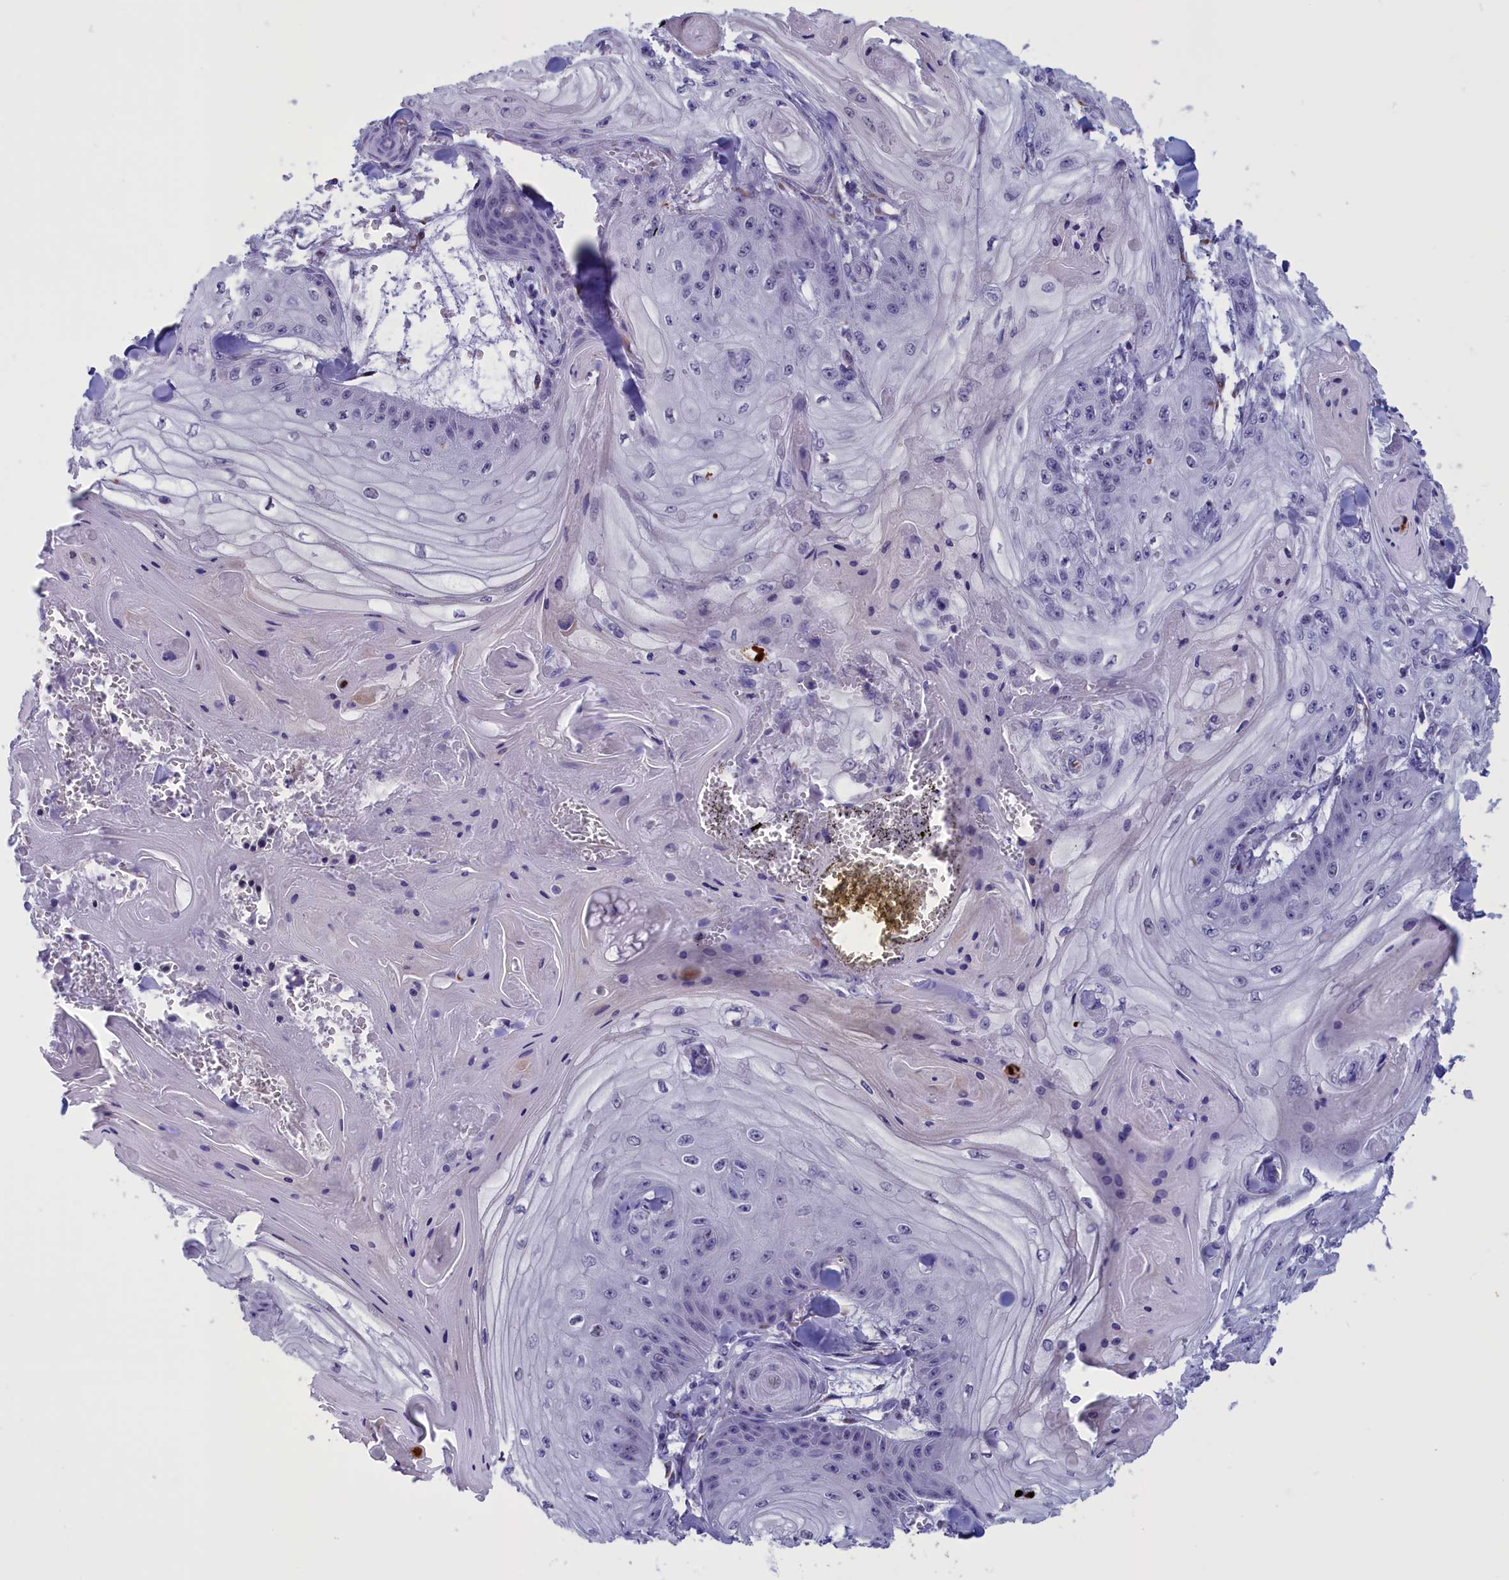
{"staining": {"intensity": "negative", "quantity": "none", "location": "none"}, "tissue": "skin cancer", "cell_type": "Tumor cells", "image_type": "cancer", "snomed": [{"axis": "morphology", "description": "Squamous cell carcinoma, NOS"}, {"axis": "topography", "description": "Skin"}], "caption": "There is no significant positivity in tumor cells of skin cancer.", "gene": "PARS2", "patient": {"sex": "male", "age": 74}}